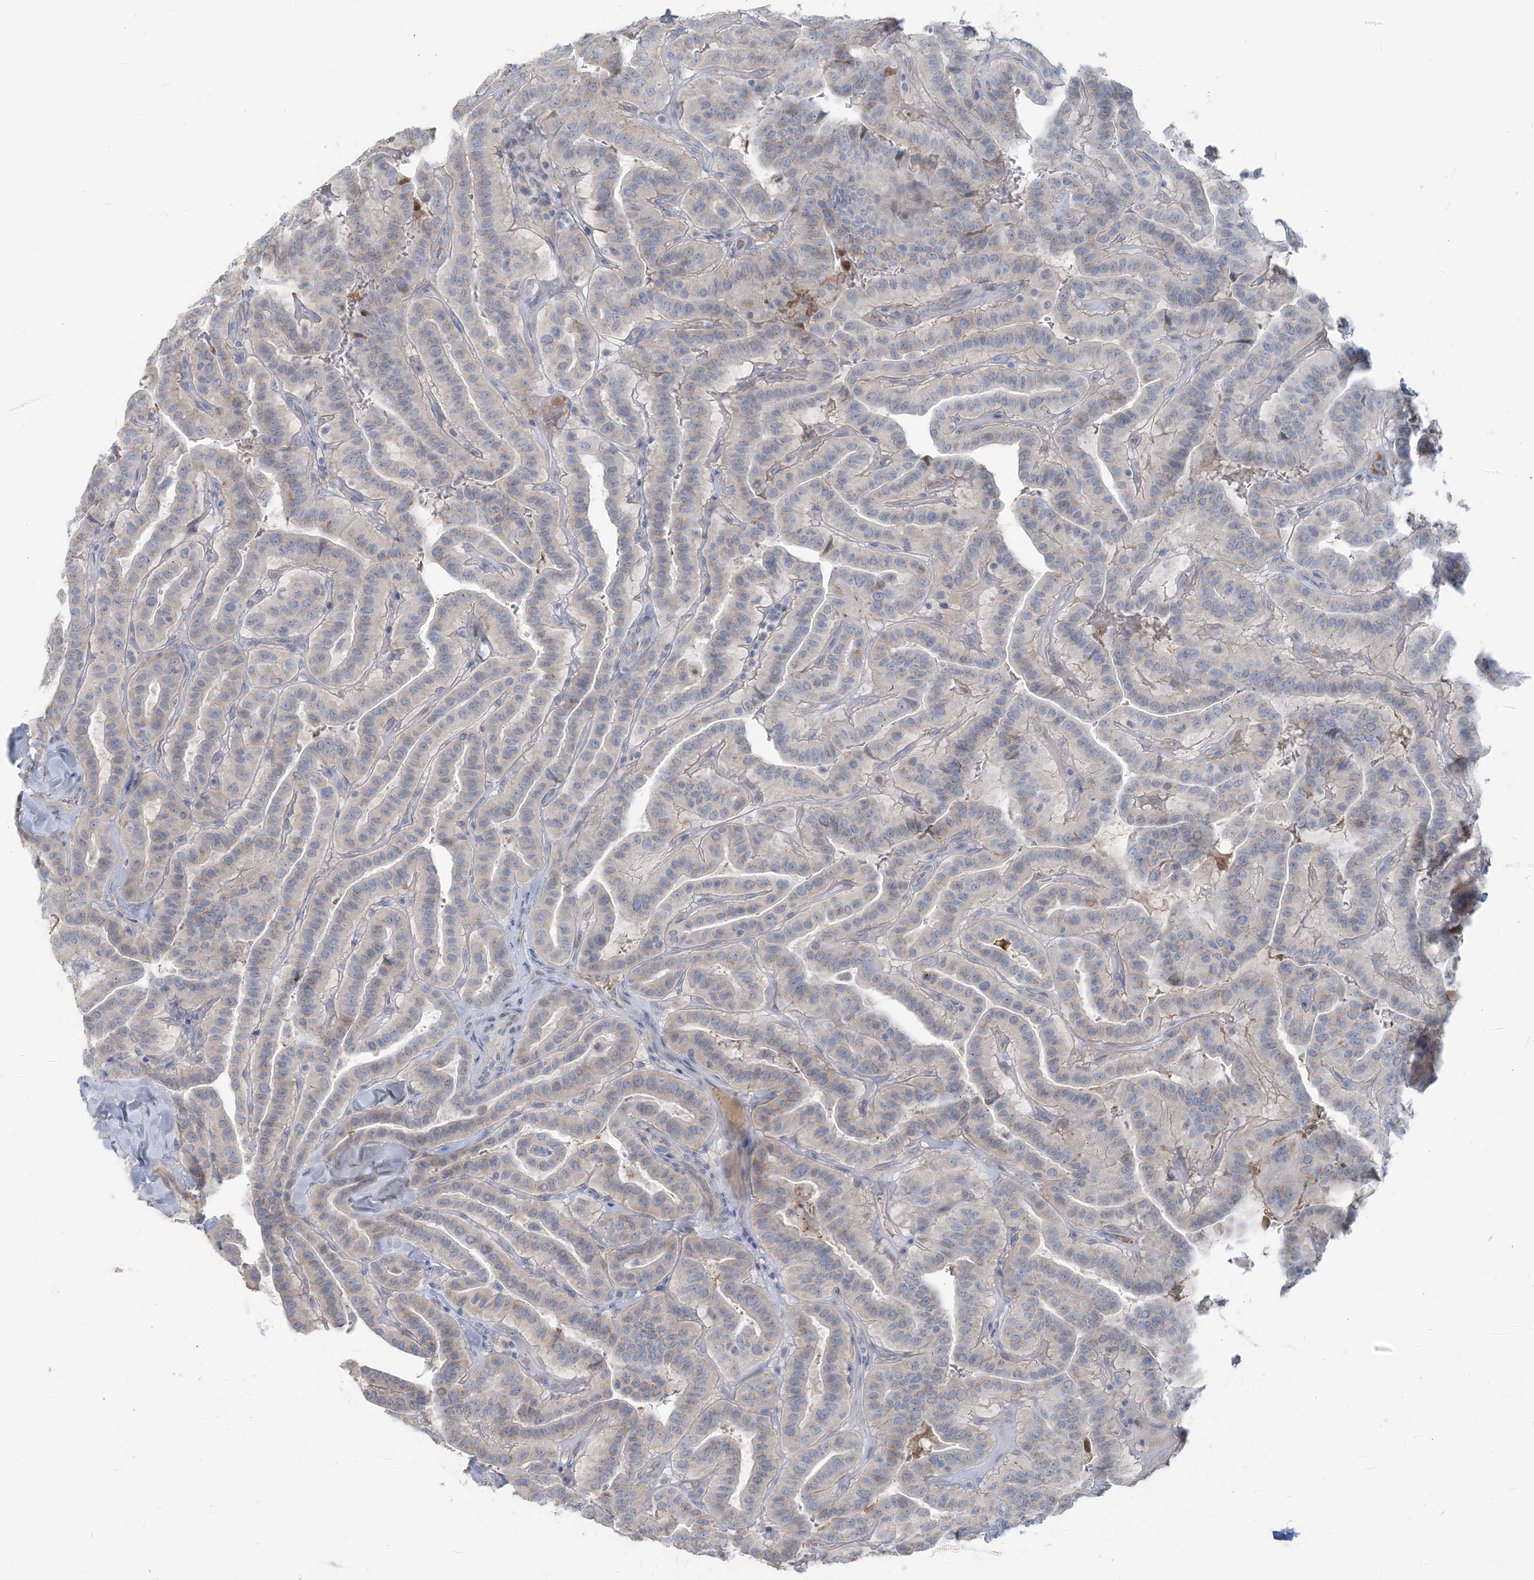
{"staining": {"intensity": "negative", "quantity": "none", "location": "none"}, "tissue": "thyroid cancer", "cell_type": "Tumor cells", "image_type": "cancer", "snomed": [{"axis": "morphology", "description": "Papillary adenocarcinoma, NOS"}, {"axis": "topography", "description": "Thyroid gland"}], "caption": "The photomicrograph reveals no staining of tumor cells in thyroid cancer (papillary adenocarcinoma). (Brightfield microscopy of DAB immunohistochemistry at high magnification).", "gene": "SCML1", "patient": {"sex": "male", "age": 77}}